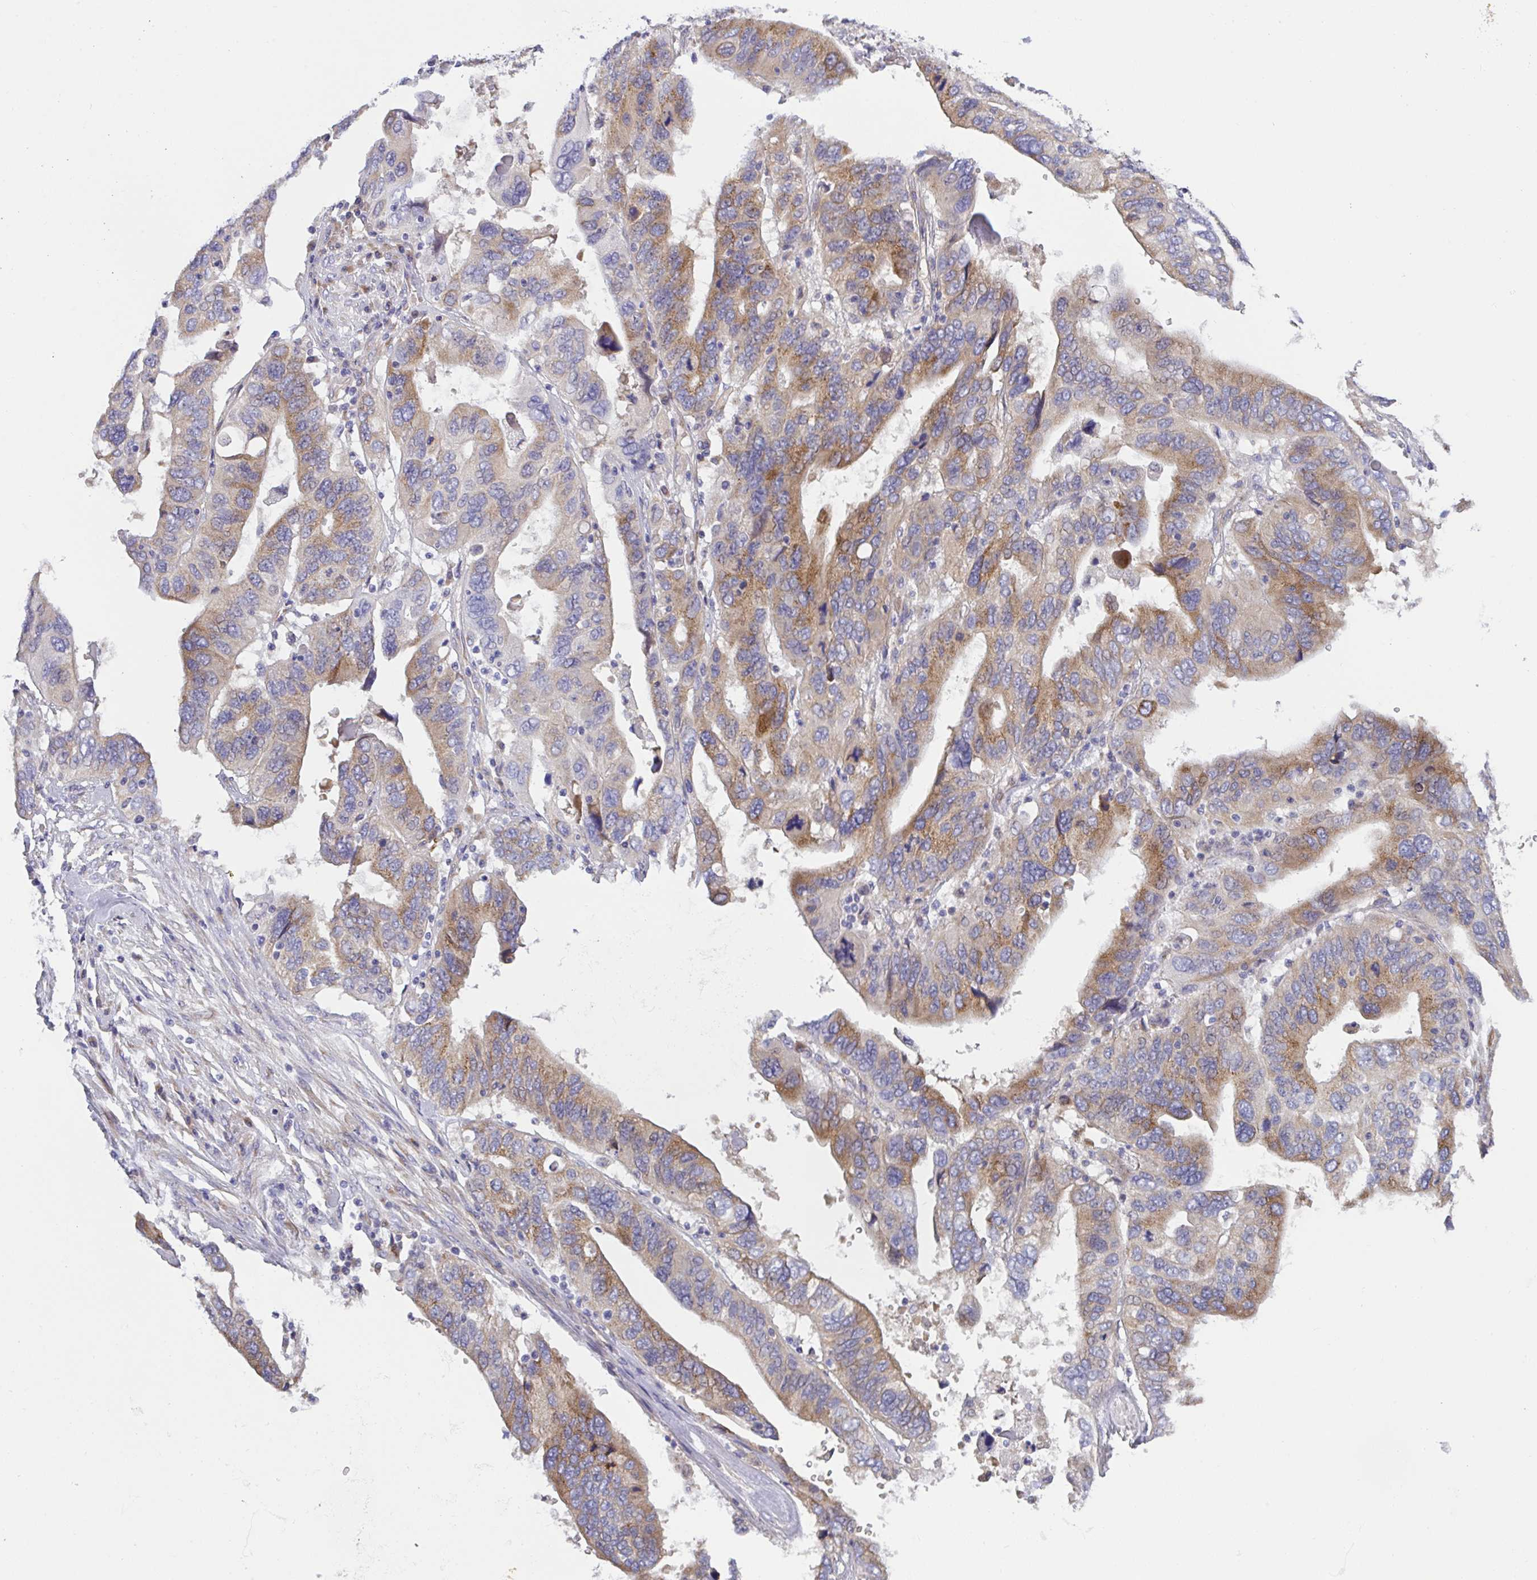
{"staining": {"intensity": "moderate", "quantity": ">75%", "location": "cytoplasmic/membranous"}, "tissue": "ovarian cancer", "cell_type": "Tumor cells", "image_type": "cancer", "snomed": [{"axis": "morphology", "description": "Cystadenocarcinoma, serous, NOS"}, {"axis": "topography", "description": "Ovary"}], "caption": "A brown stain shows moderate cytoplasmic/membranous positivity of a protein in serous cystadenocarcinoma (ovarian) tumor cells. (DAB (3,3'-diaminobenzidine) IHC, brown staining for protein, blue staining for nuclei).", "gene": "MIA3", "patient": {"sex": "female", "age": 79}}